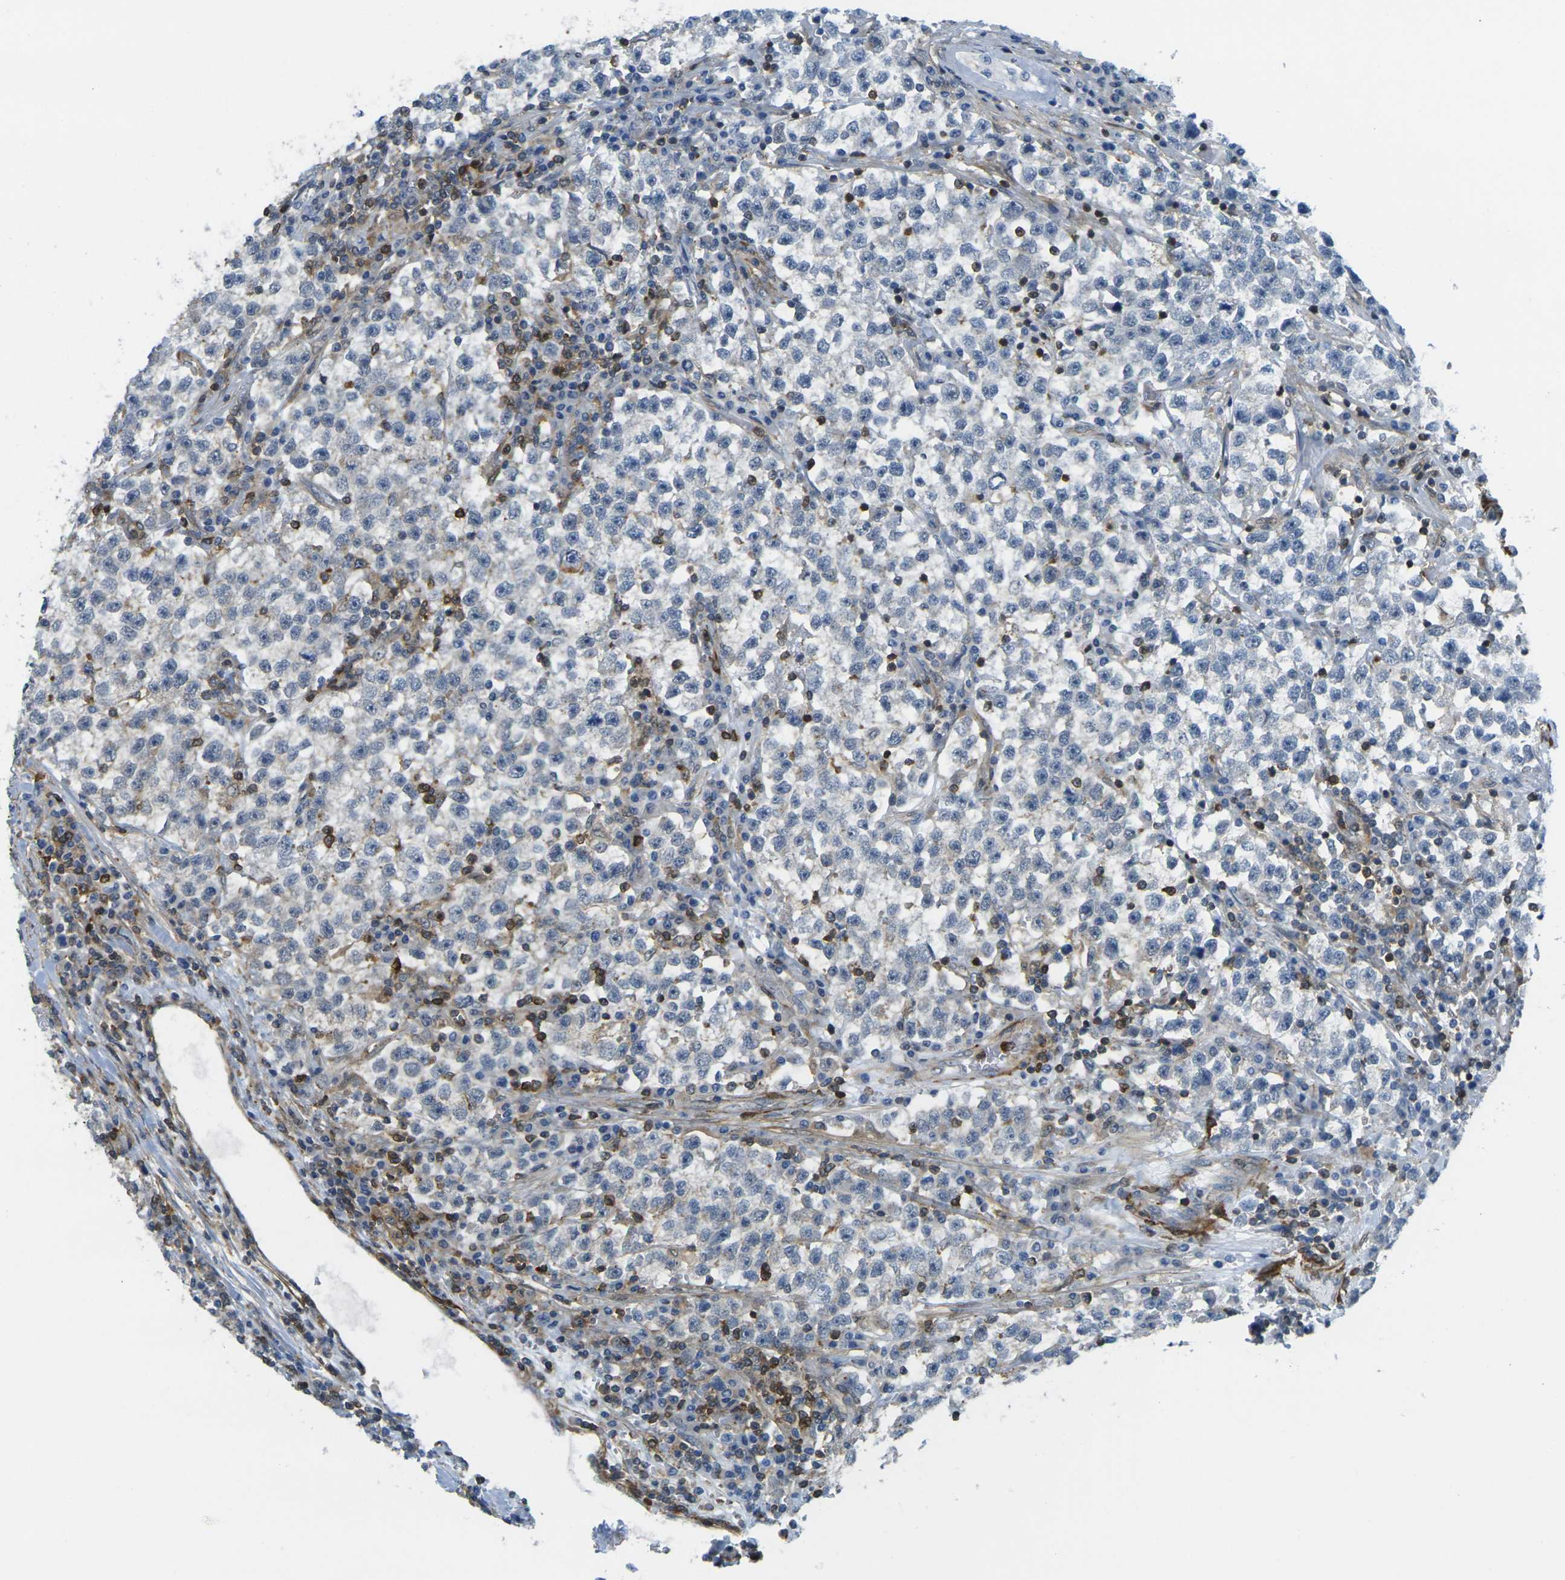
{"staining": {"intensity": "negative", "quantity": "none", "location": "none"}, "tissue": "testis cancer", "cell_type": "Tumor cells", "image_type": "cancer", "snomed": [{"axis": "morphology", "description": "Seminoma, NOS"}, {"axis": "topography", "description": "Testis"}], "caption": "High power microscopy photomicrograph of an immunohistochemistry image of testis cancer (seminoma), revealing no significant expression in tumor cells.", "gene": "LASP1", "patient": {"sex": "male", "age": 22}}